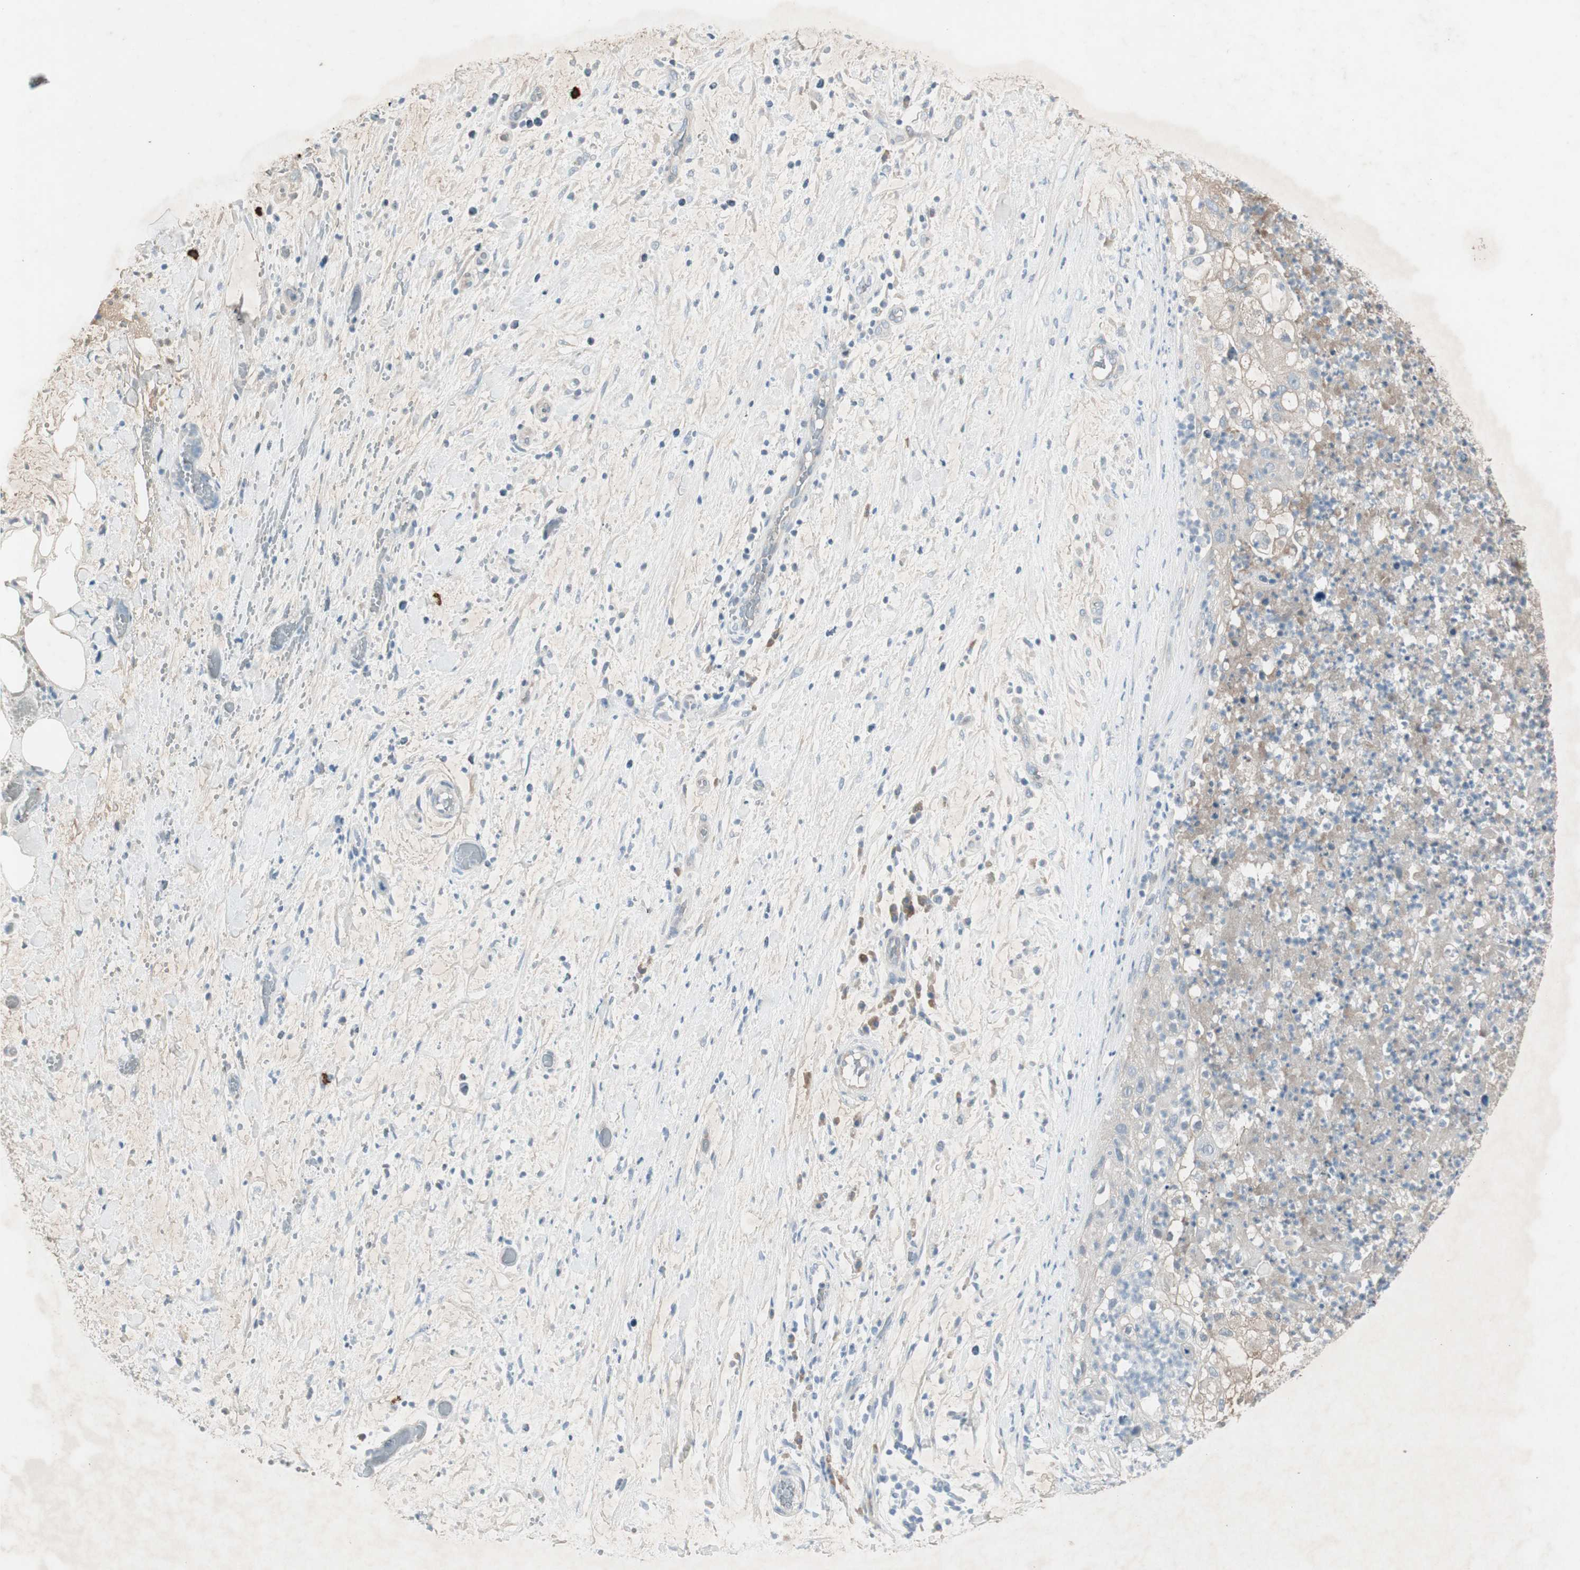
{"staining": {"intensity": "weak", "quantity": "25%-75%", "location": "cytoplasmic/membranous"}, "tissue": "lung cancer", "cell_type": "Tumor cells", "image_type": "cancer", "snomed": [{"axis": "morphology", "description": "Inflammation, NOS"}, {"axis": "morphology", "description": "Squamous cell carcinoma, NOS"}, {"axis": "topography", "description": "Lymph node"}, {"axis": "topography", "description": "Soft tissue"}, {"axis": "topography", "description": "Lung"}], "caption": "There is low levels of weak cytoplasmic/membranous positivity in tumor cells of lung cancer, as demonstrated by immunohistochemical staining (brown color).", "gene": "MAPRE3", "patient": {"sex": "male", "age": 66}}